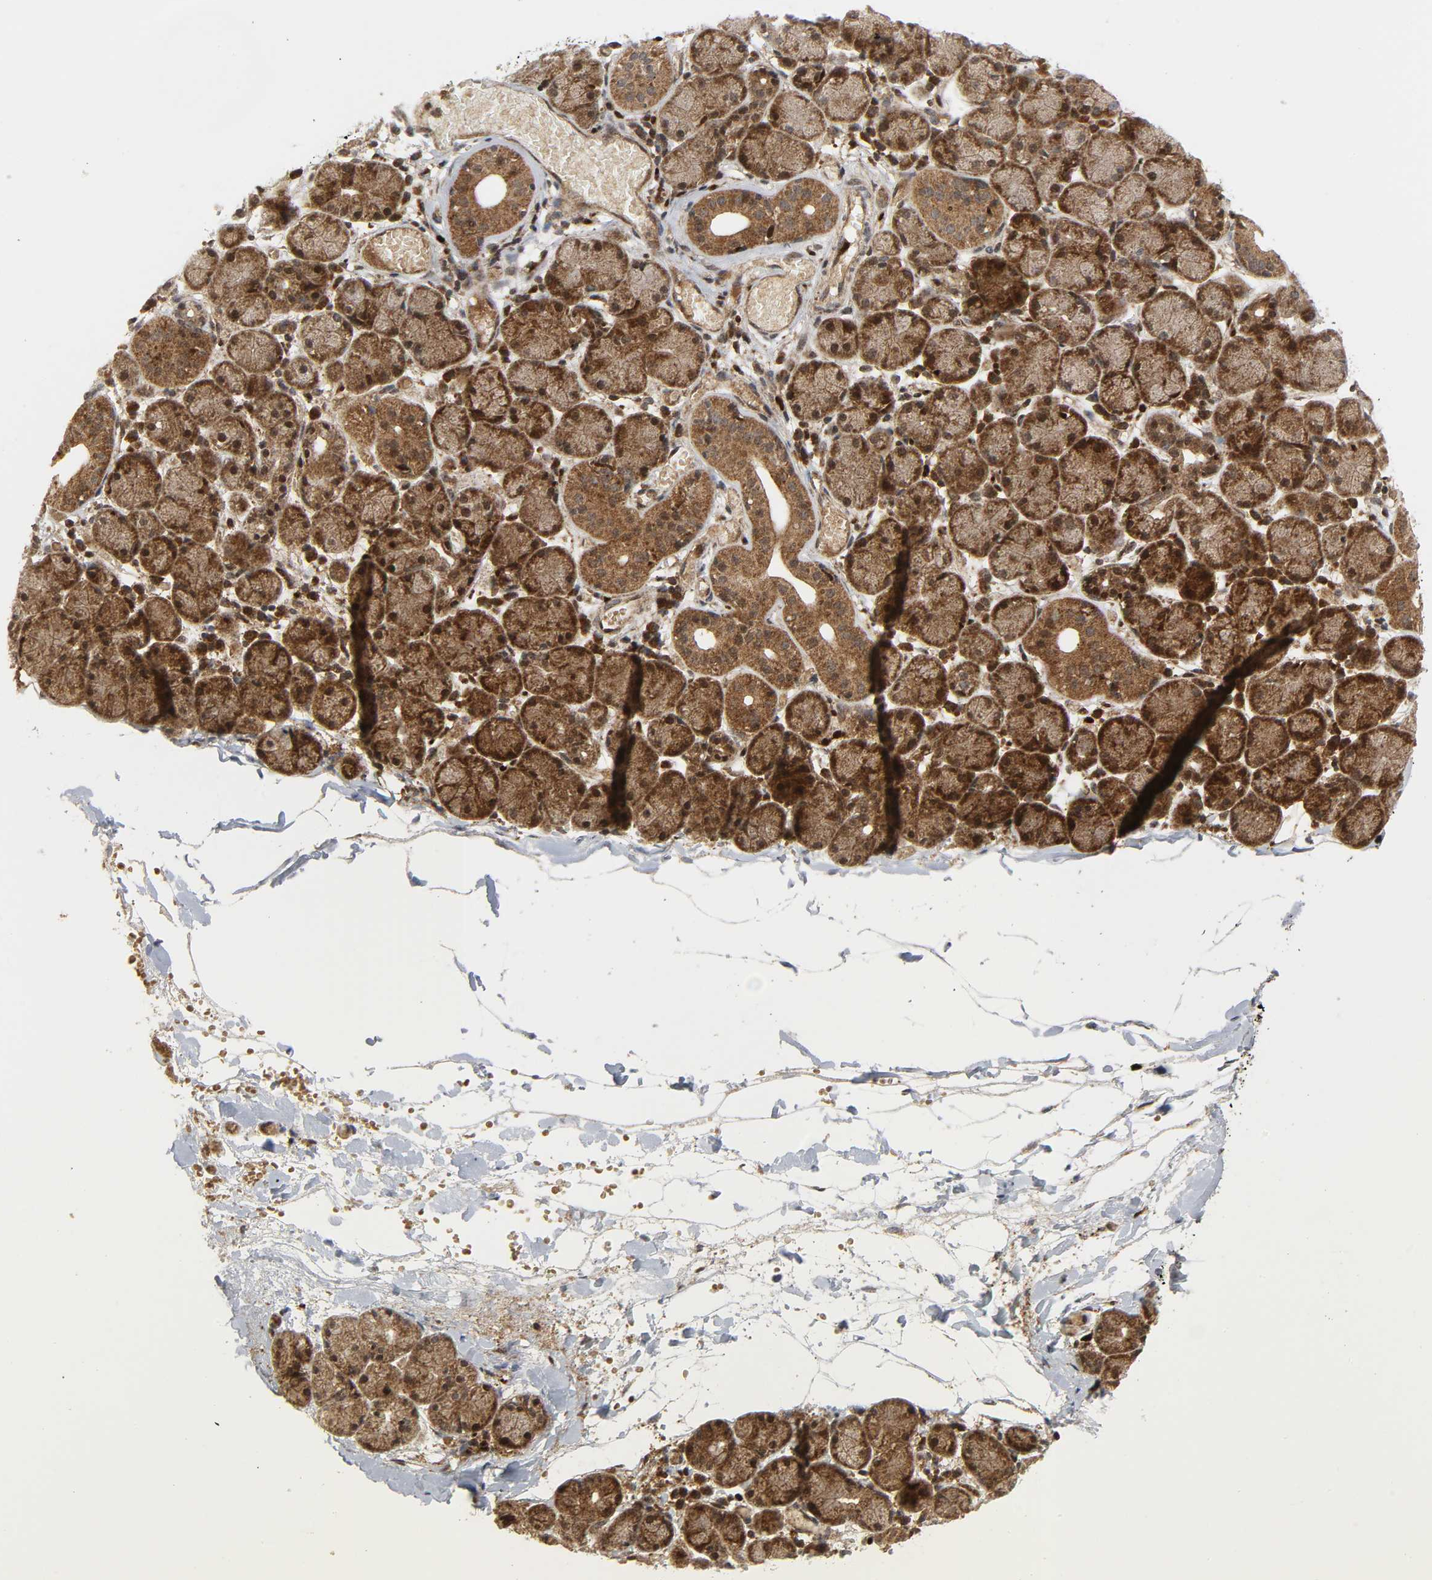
{"staining": {"intensity": "strong", "quantity": "25%-75%", "location": "cytoplasmic/membranous,nuclear"}, "tissue": "salivary gland", "cell_type": "Glandular cells", "image_type": "normal", "snomed": [{"axis": "morphology", "description": "Normal tissue, NOS"}, {"axis": "topography", "description": "Salivary gland"}], "caption": "This photomicrograph demonstrates immunohistochemistry (IHC) staining of benign human salivary gland, with high strong cytoplasmic/membranous,nuclear expression in approximately 25%-75% of glandular cells.", "gene": "CHUK", "patient": {"sex": "female", "age": 24}}